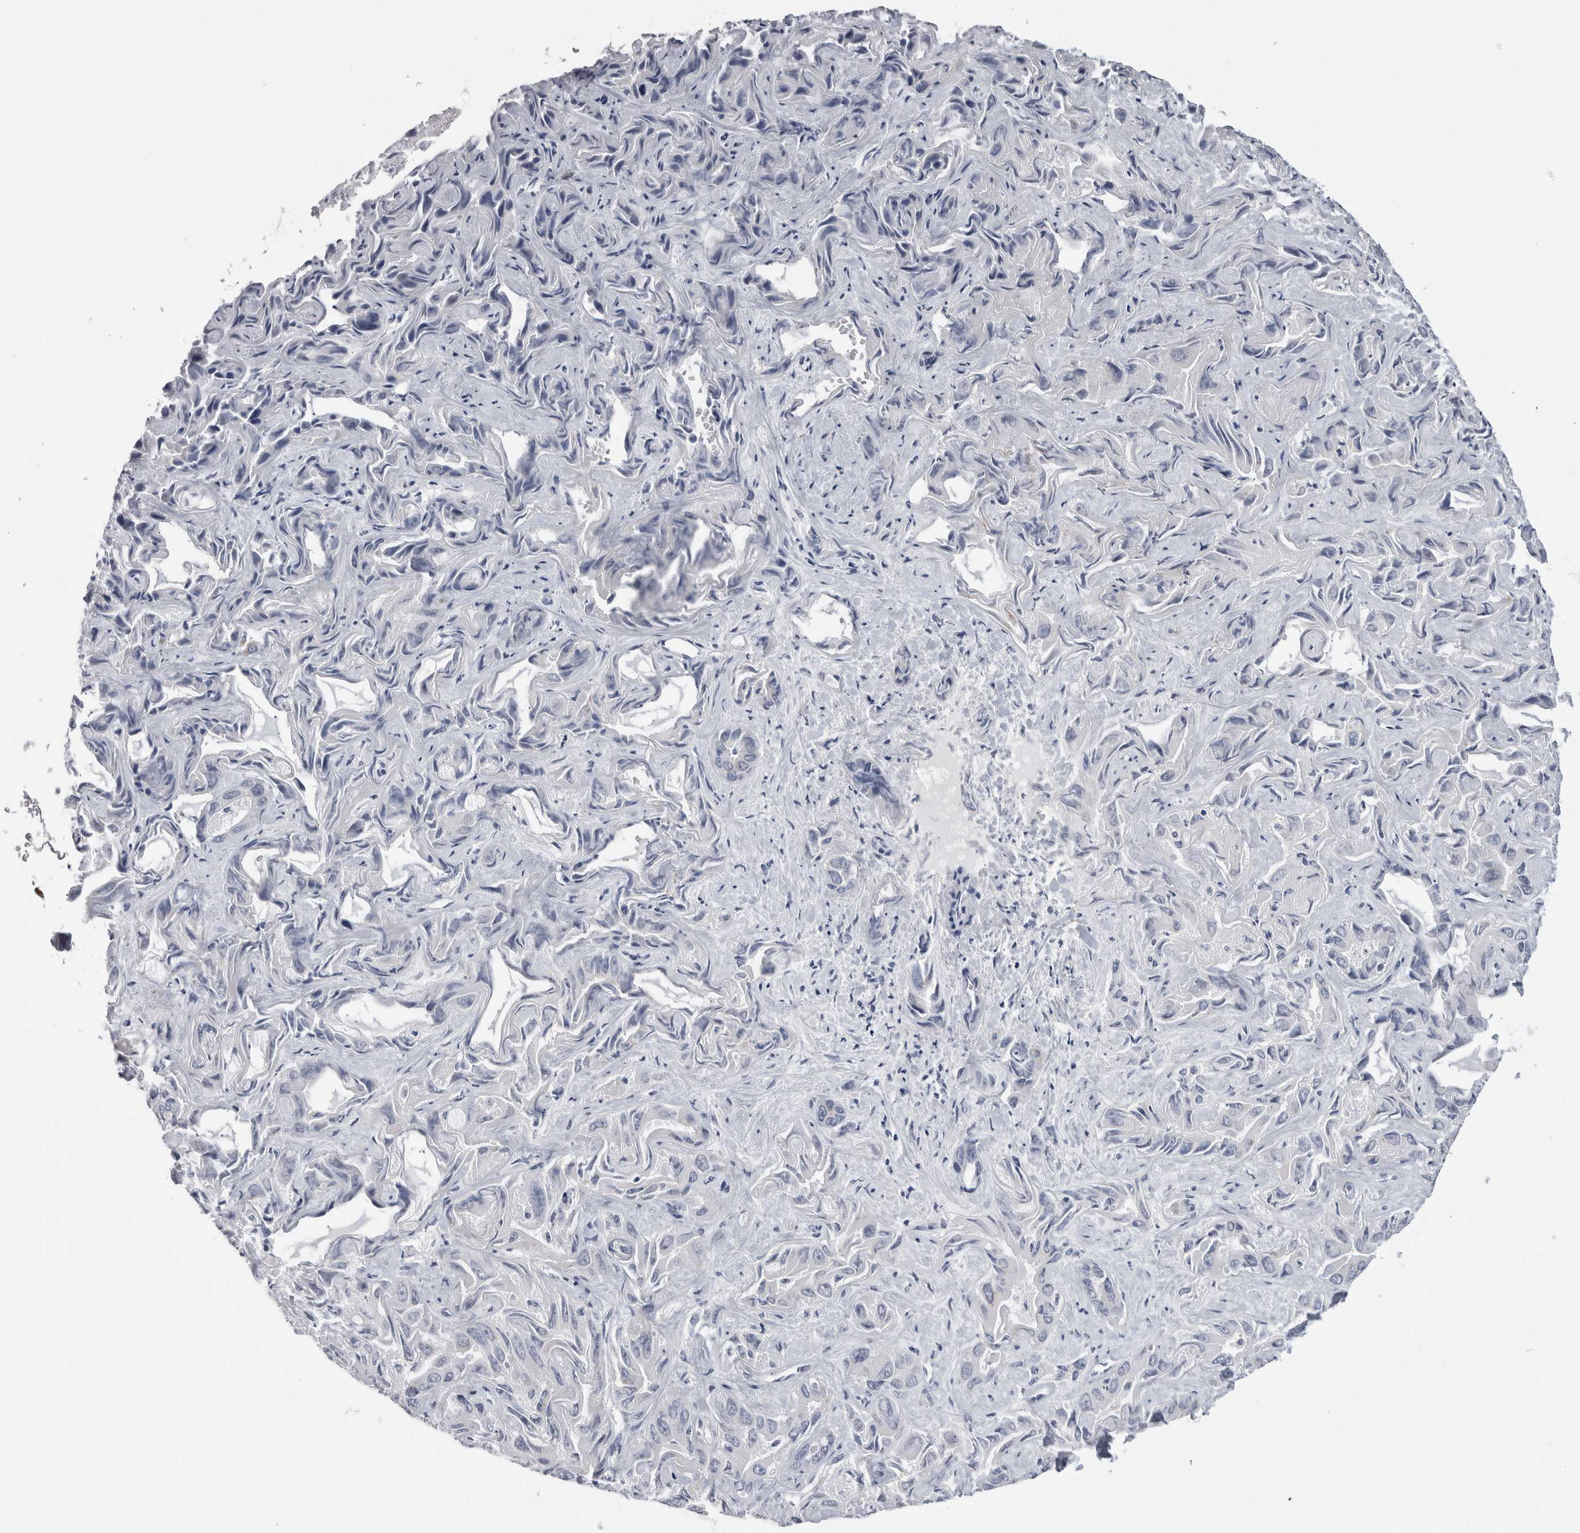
{"staining": {"intensity": "negative", "quantity": "none", "location": "none"}, "tissue": "liver cancer", "cell_type": "Tumor cells", "image_type": "cancer", "snomed": [{"axis": "morphology", "description": "Cholangiocarcinoma"}, {"axis": "topography", "description": "Liver"}], "caption": "Photomicrograph shows no protein staining in tumor cells of liver cholangiocarcinoma tissue. The staining is performed using DAB (3,3'-diaminobenzidine) brown chromogen with nuclei counter-stained in using hematoxylin.", "gene": "DHRS4", "patient": {"sex": "female", "age": 52}}